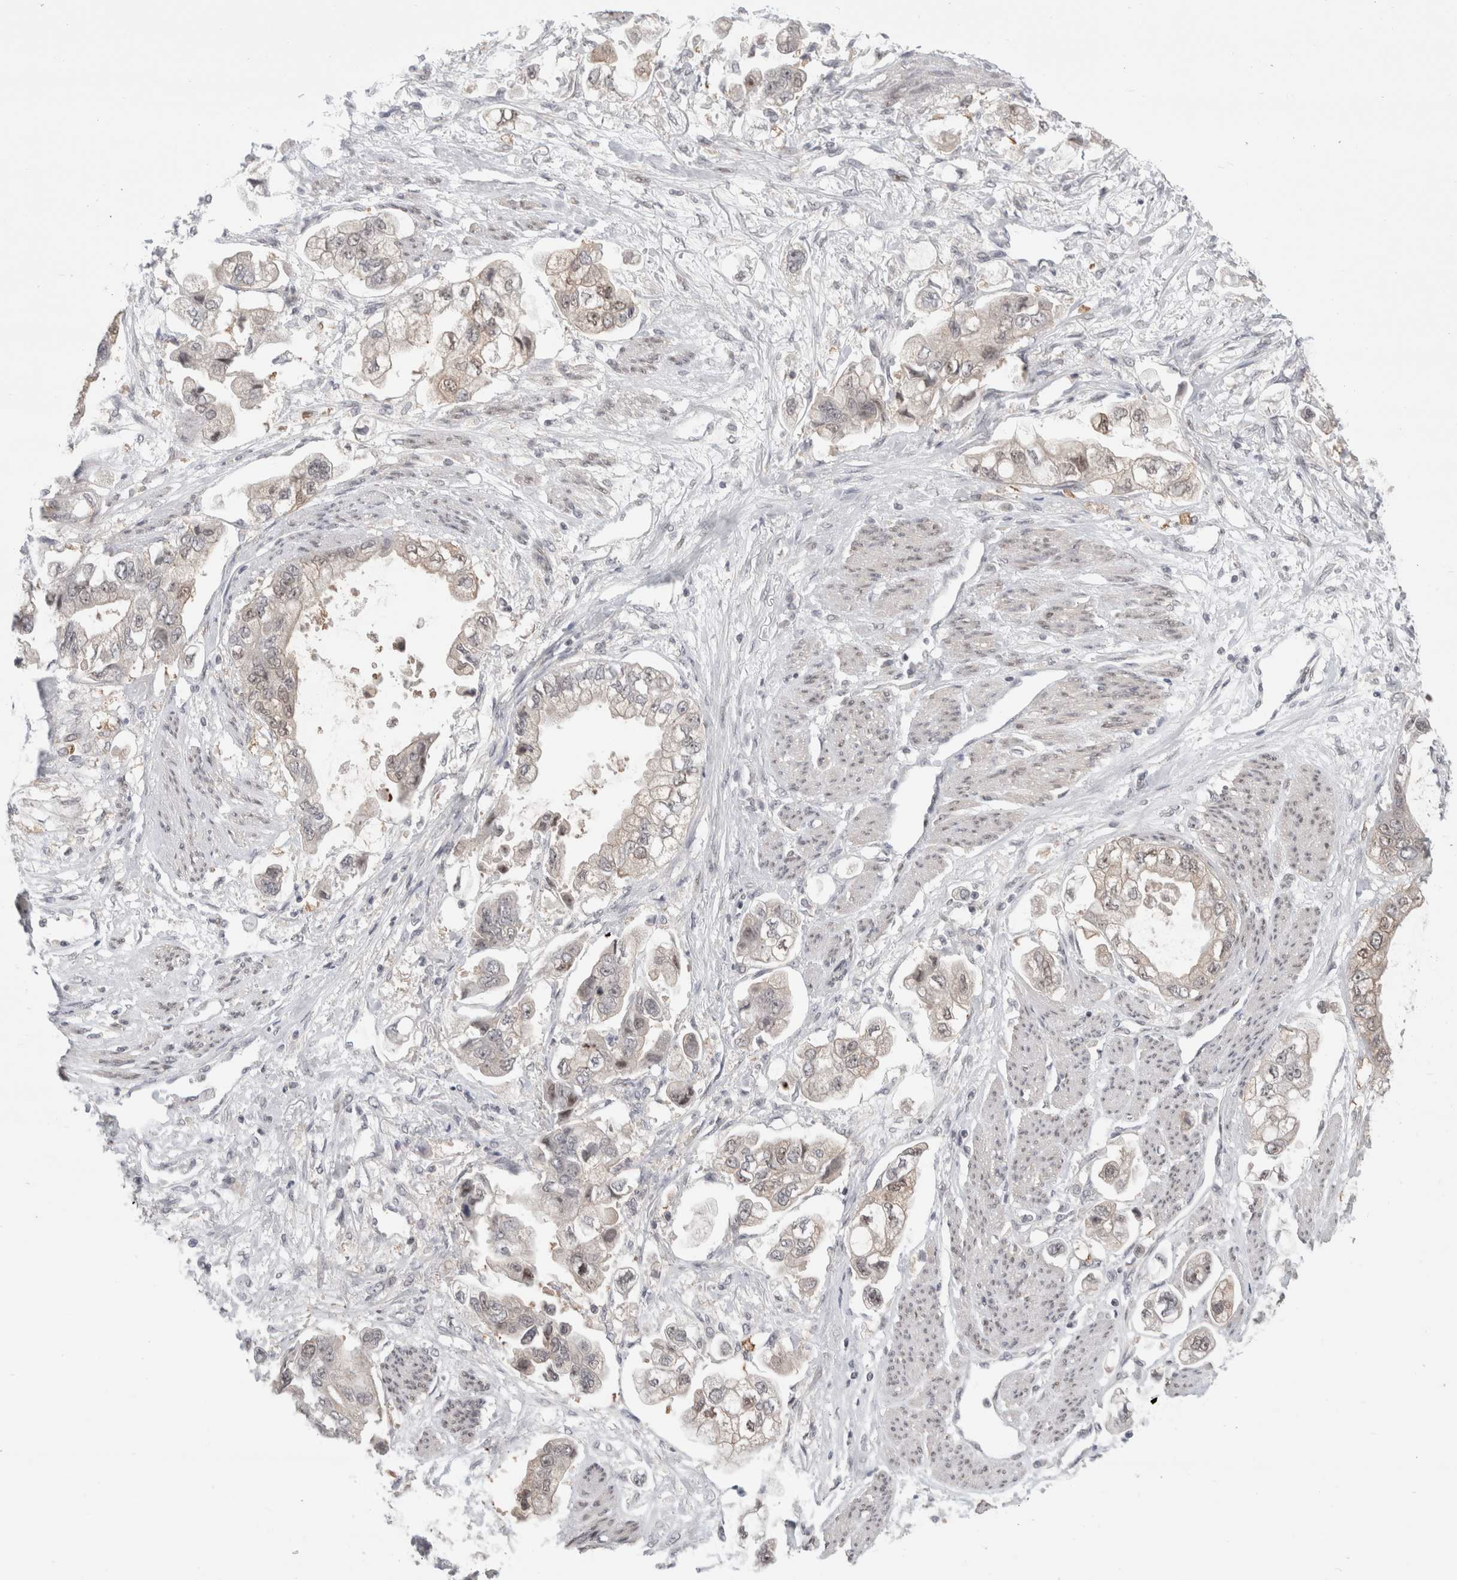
{"staining": {"intensity": "negative", "quantity": "none", "location": "none"}, "tissue": "stomach cancer", "cell_type": "Tumor cells", "image_type": "cancer", "snomed": [{"axis": "morphology", "description": "Adenocarcinoma, NOS"}, {"axis": "topography", "description": "Stomach"}], "caption": "An immunohistochemistry micrograph of adenocarcinoma (stomach) is shown. There is no staining in tumor cells of adenocarcinoma (stomach).", "gene": "SENP6", "patient": {"sex": "male", "age": 62}}